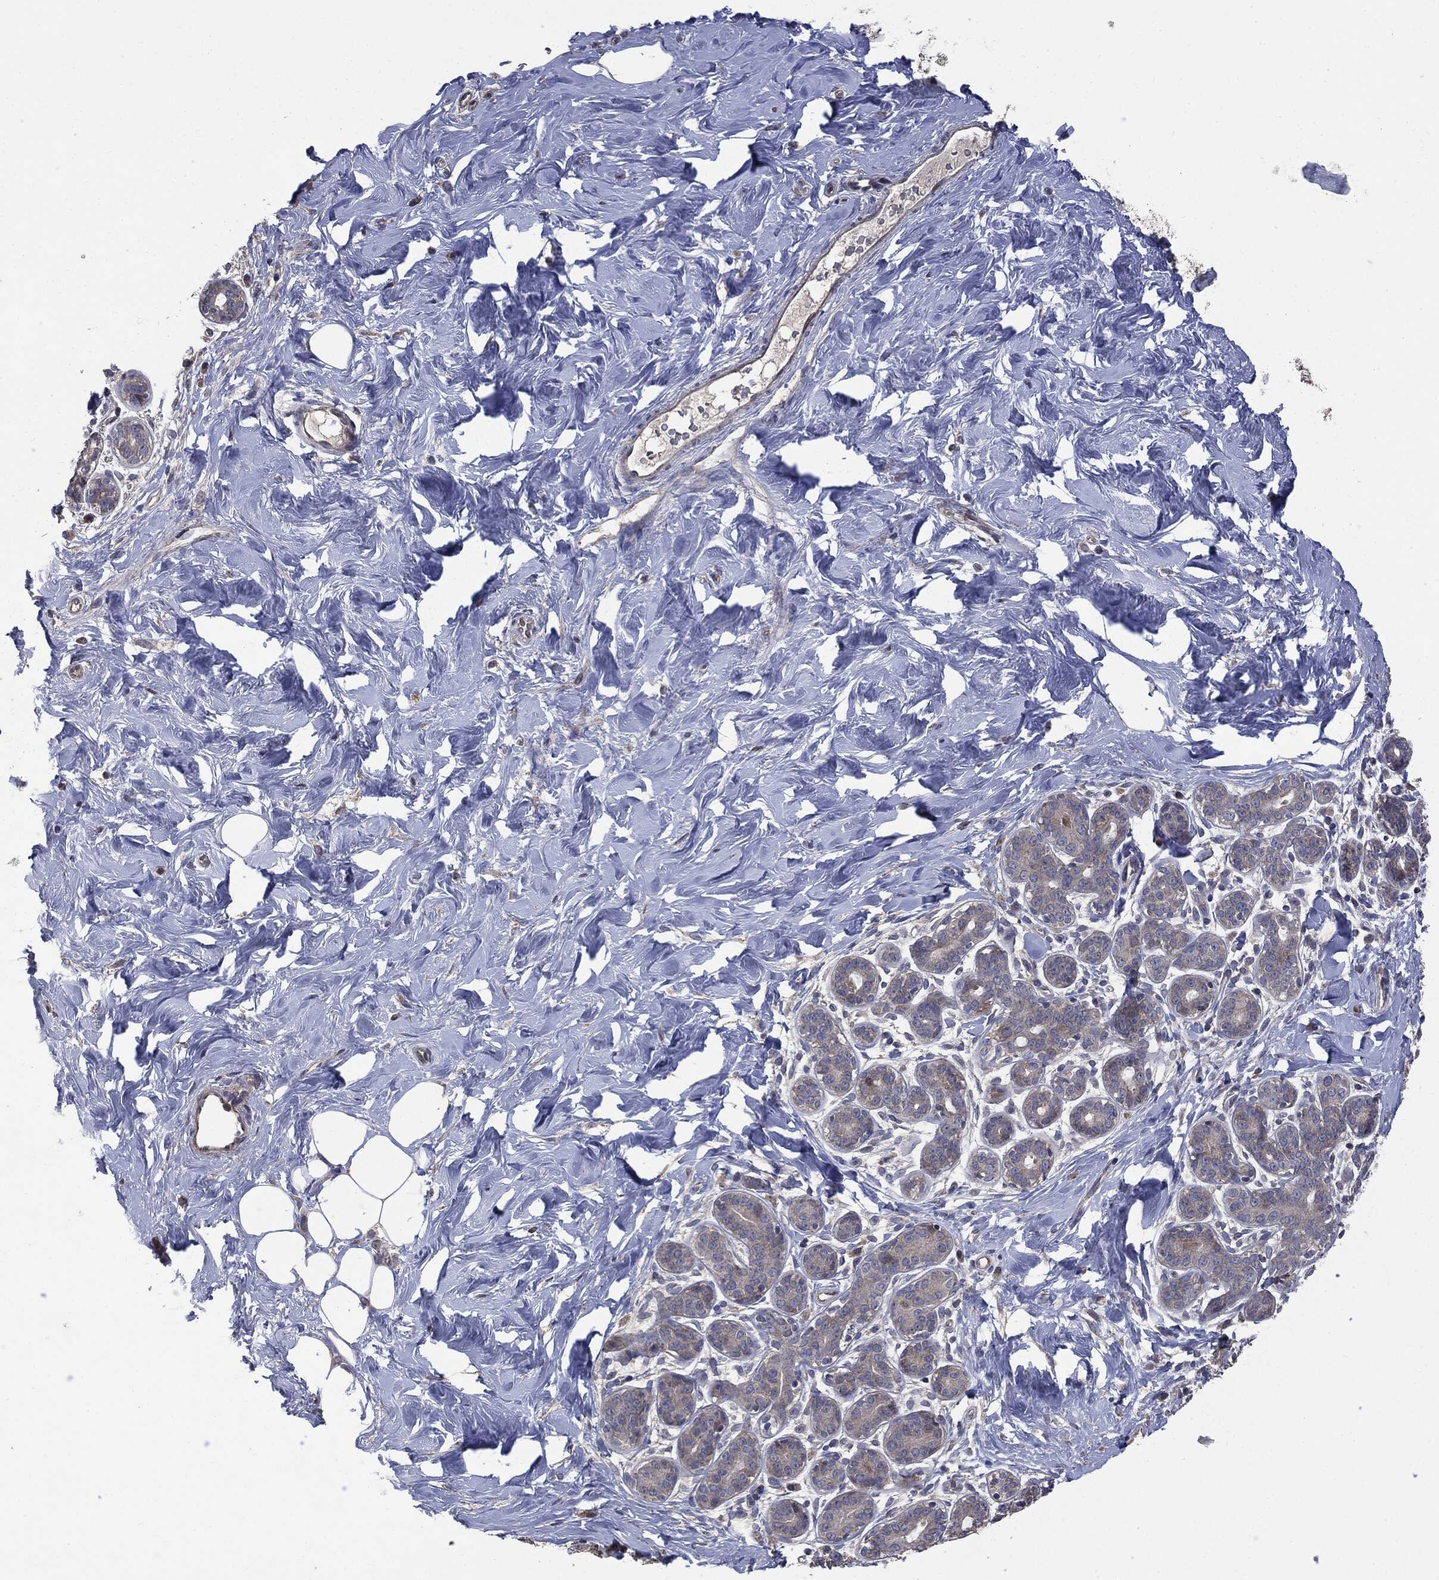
{"staining": {"intensity": "weak", "quantity": "25%-75%", "location": "cytoplasmic/membranous"}, "tissue": "breast", "cell_type": "Glandular cells", "image_type": "normal", "snomed": [{"axis": "morphology", "description": "Normal tissue, NOS"}, {"axis": "topography", "description": "Breast"}], "caption": "IHC (DAB (3,3'-diaminobenzidine)) staining of normal breast exhibits weak cytoplasmic/membranous protein positivity in about 25%-75% of glandular cells.", "gene": "MTOR", "patient": {"sex": "female", "age": 43}}